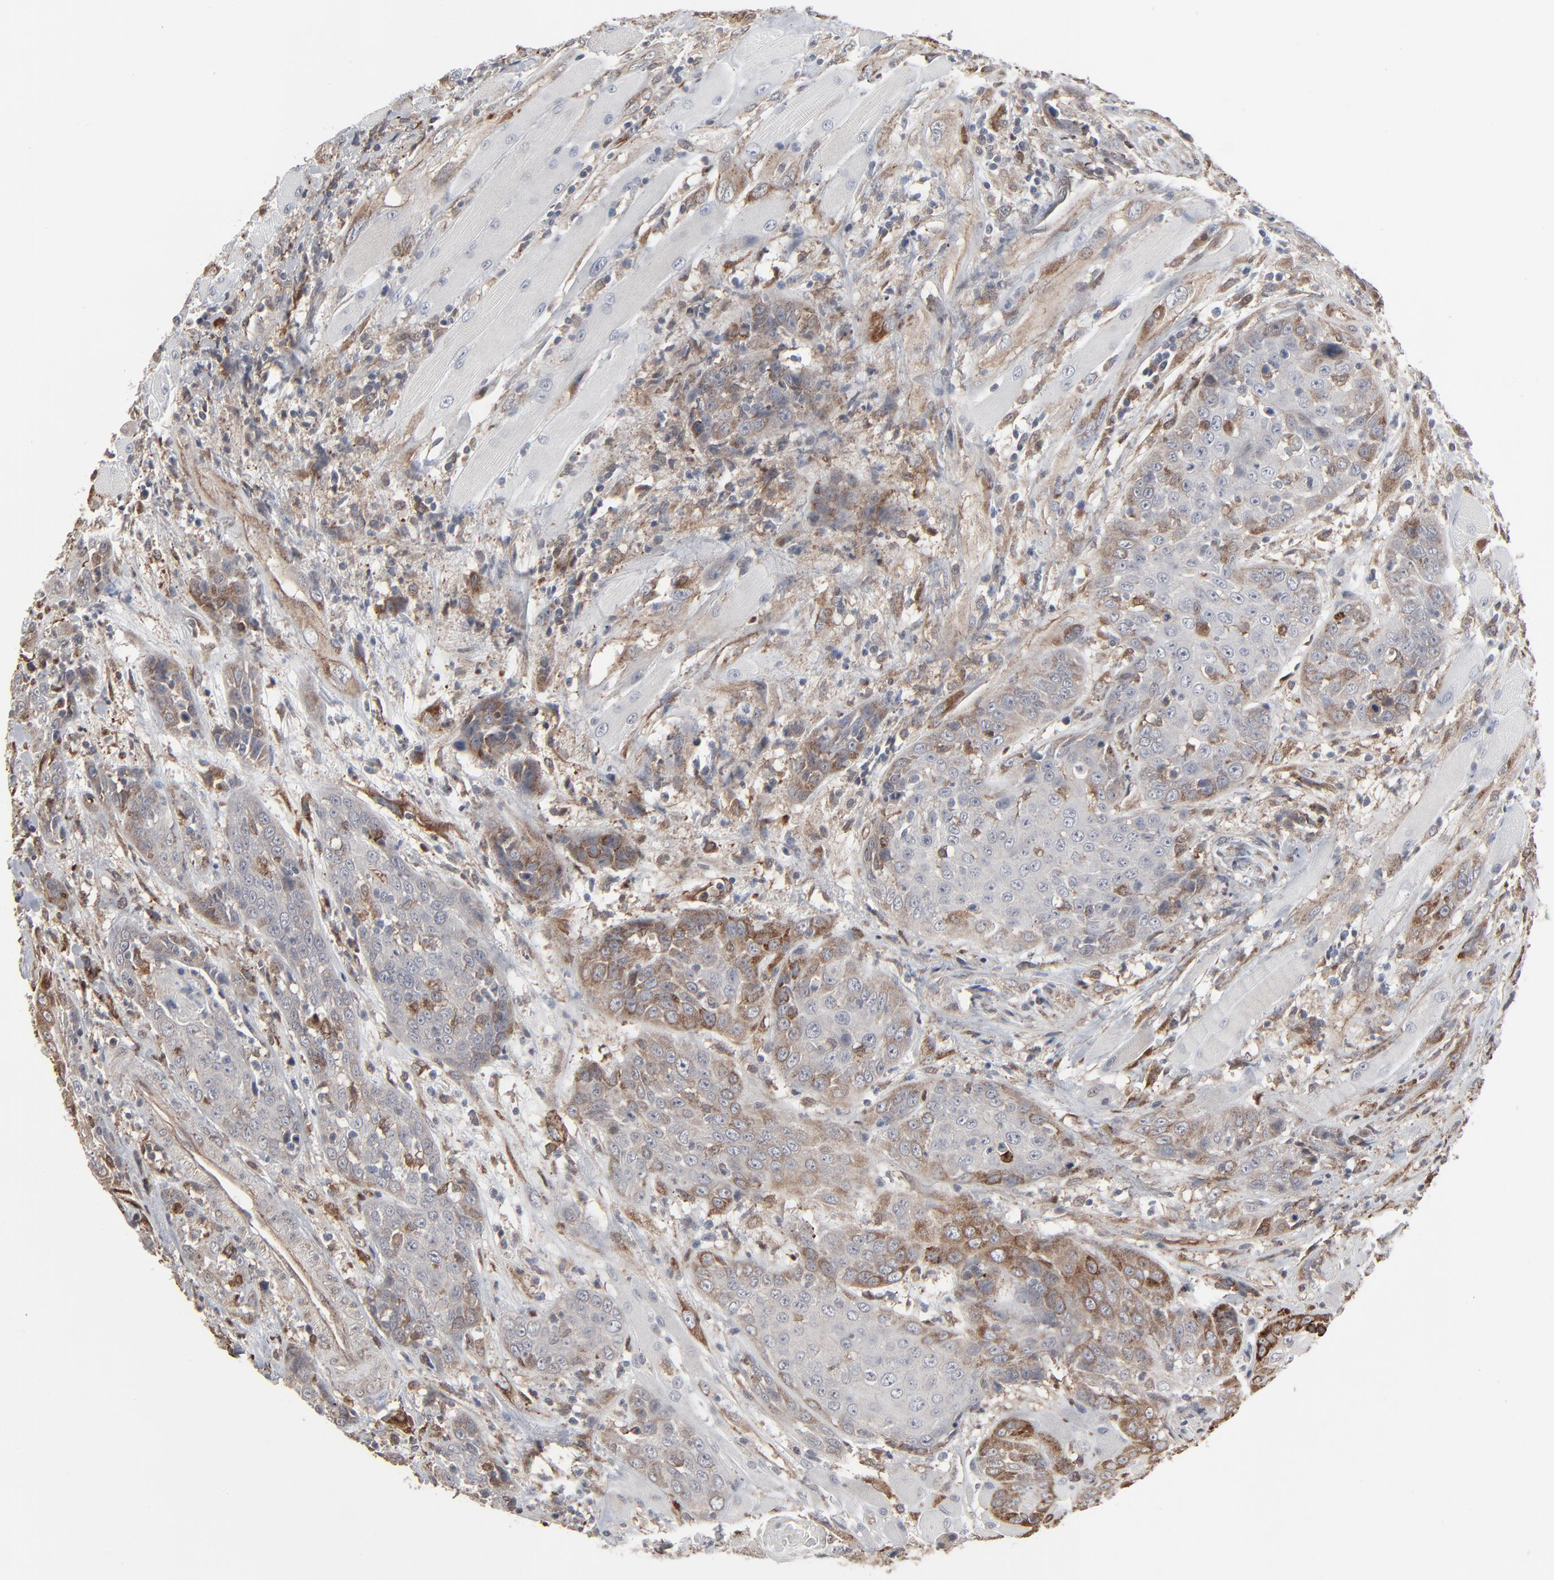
{"staining": {"intensity": "moderate", "quantity": "25%-75%", "location": "cytoplasmic/membranous"}, "tissue": "head and neck cancer", "cell_type": "Tumor cells", "image_type": "cancer", "snomed": [{"axis": "morphology", "description": "Squamous cell carcinoma, NOS"}, {"axis": "topography", "description": "Head-Neck"}], "caption": "There is medium levels of moderate cytoplasmic/membranous staining in tumor cells of squamous cell carcinoma (head and neck), as demonstrated by immunohistochemical staining (brown color).", "gene": "CTNND1", "patient": {"sex": "female", "age": 84}}